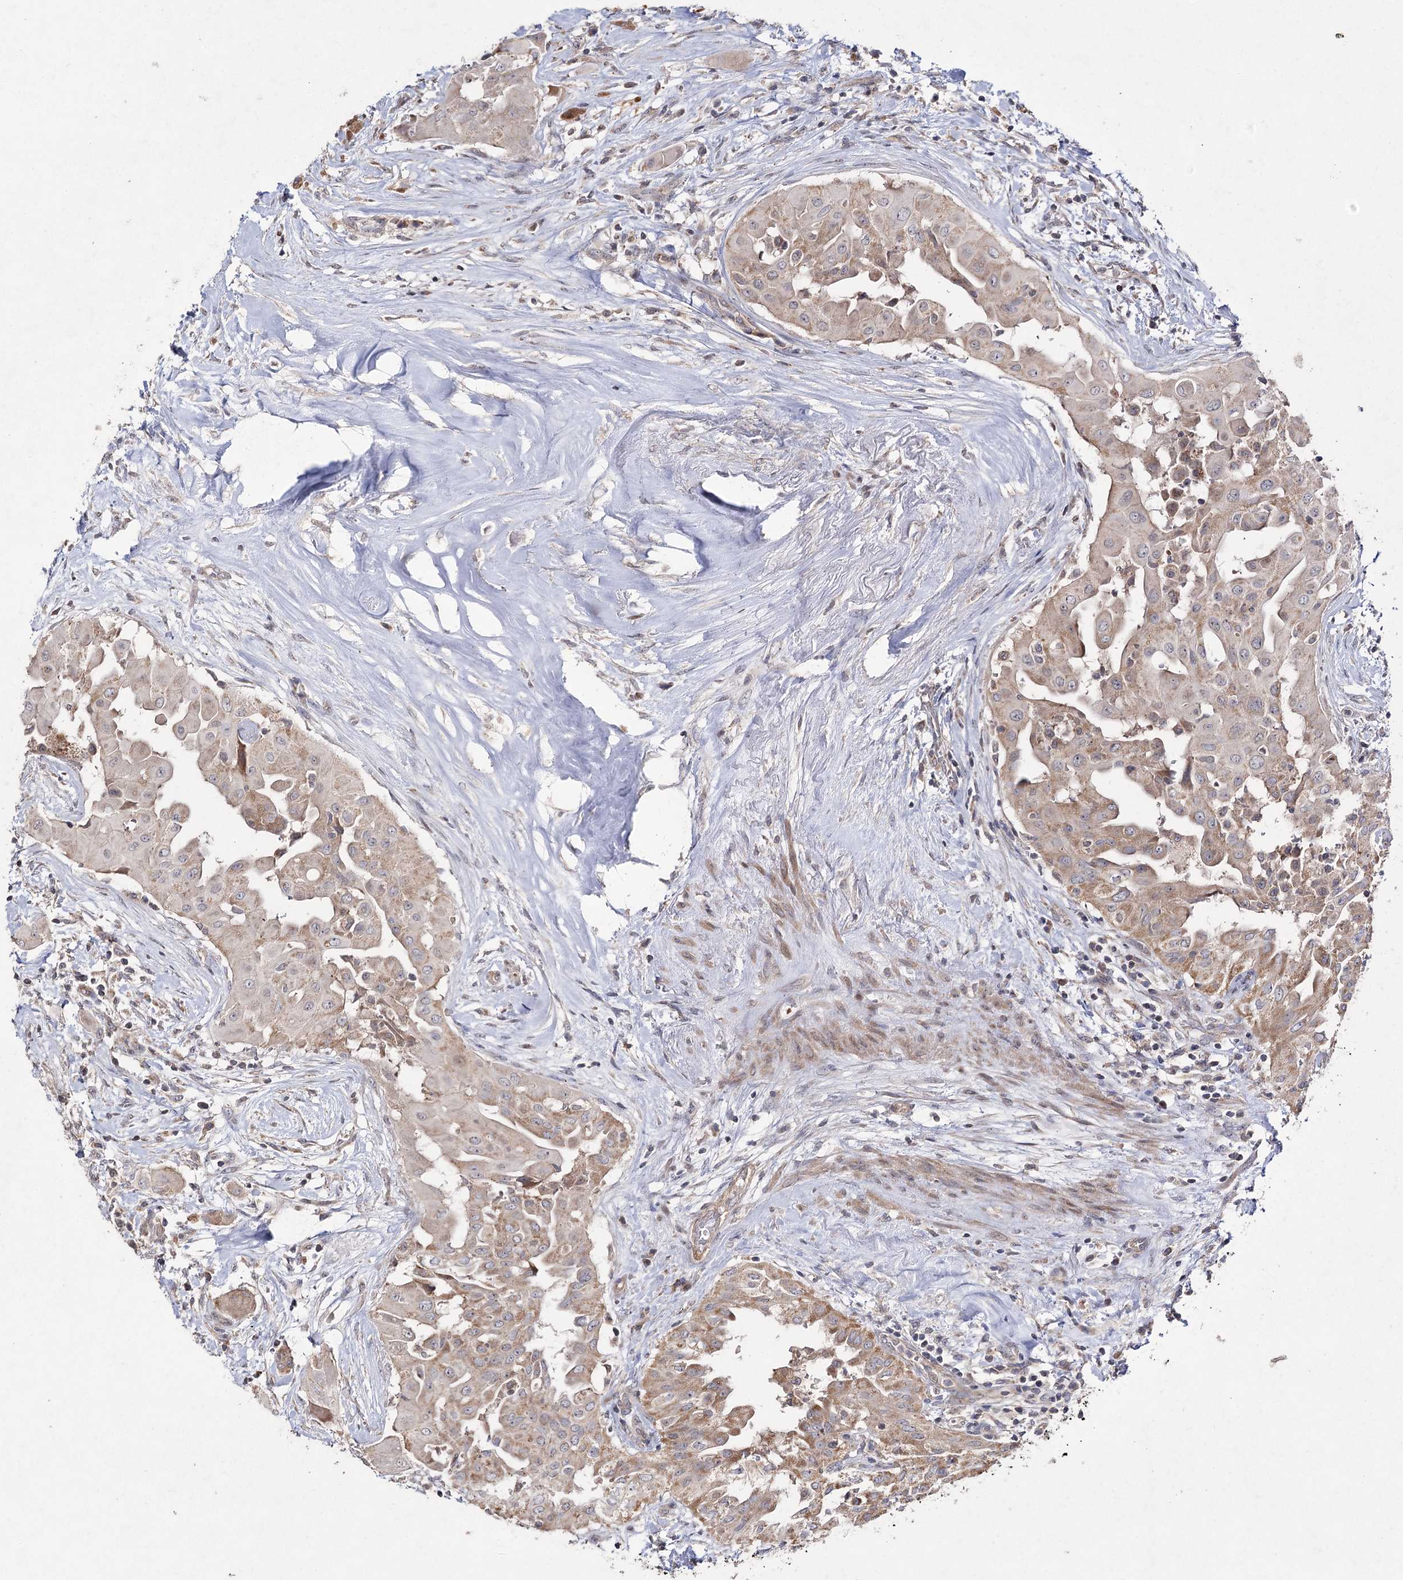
{"staining": {"intensity": "moderate", "quantity": ">75%", "location": "cytoplasmic/membranous"}, "tissue": "thyroid cancer", "cell_type": "Tumor cells", "image_type": "cancer", "snomed": [{"axis": "morphology", "description": "Papillary adenocarcinoma, NOS"}, {"axis": "topography", "description": "Thyroid gland"}], "caption": "Thyroid cancer (papillary adenocarcinoma) stained with a brown dye reveals moderate cytoplasmic/membranous positive expression in approximately >75% of tumor cells.", "gene": "FANCL", "patient": {"sex": "female", "age": 59}}